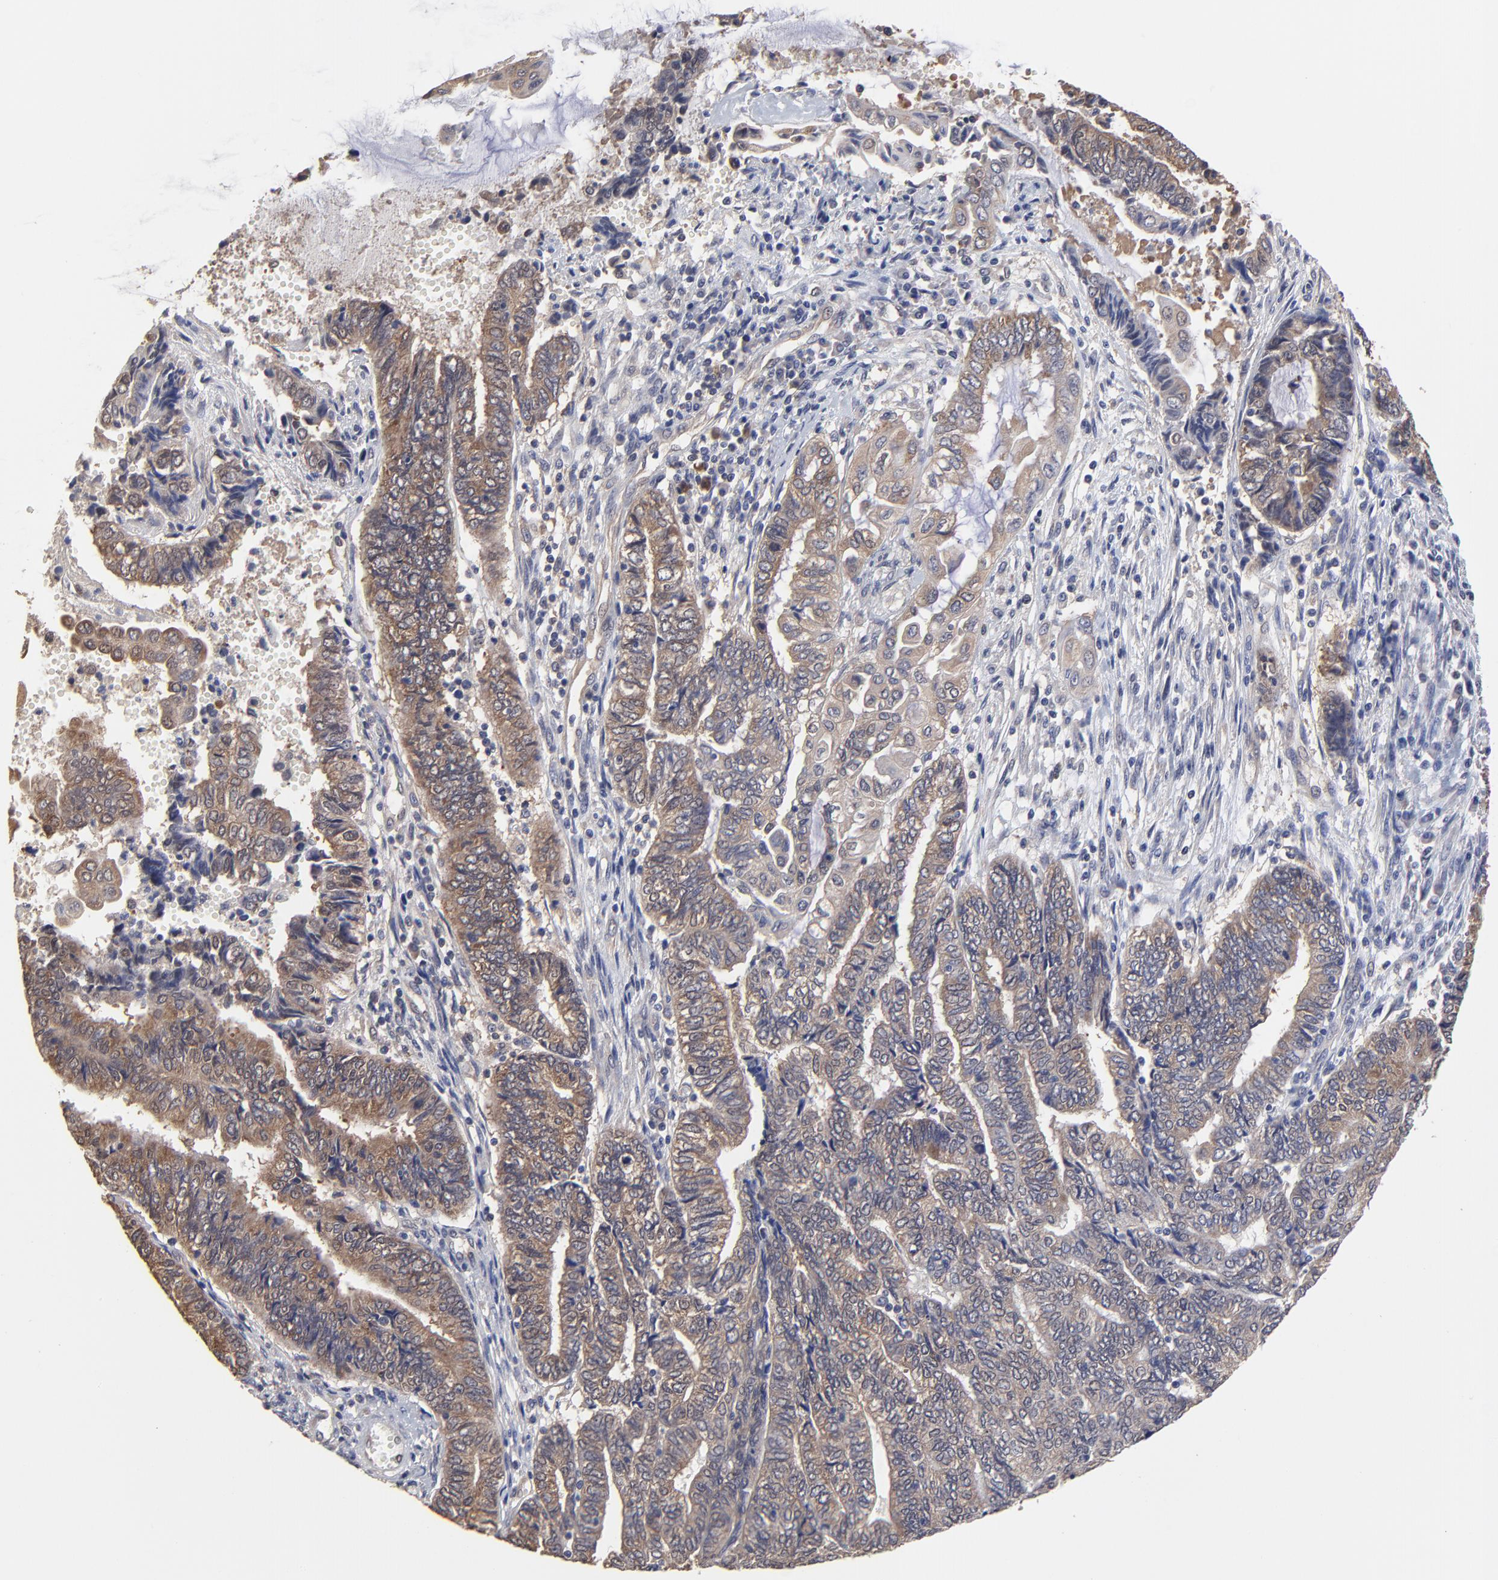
{"staining": {"intensity": "moderate", "quantity": ">75%", "location": "cytoplasmic/membranous"}, "tissue": "endometrial cancer", "cell_type": "Tumor cells", "image_type": "cancer", "snomed": [{"axis": "morphology", "description": "Adenocarcinoma, NOS"}, {"axis": "topography", "description": "Uterus"}, {"axis": "topography", "description": "Endometrium"}], "caption": "A histopathology image of human endometrial cancer (adenocarcinoma) stained for a protein exhibits moderate cytoplasmic/membranous brown staining in tumor cells. Immunohistochemistry (ihc) stains the protein in brown and the nuclei are stained blue.", "gene": "CCT2", "patient": {"sex": "female", "age": 70}}